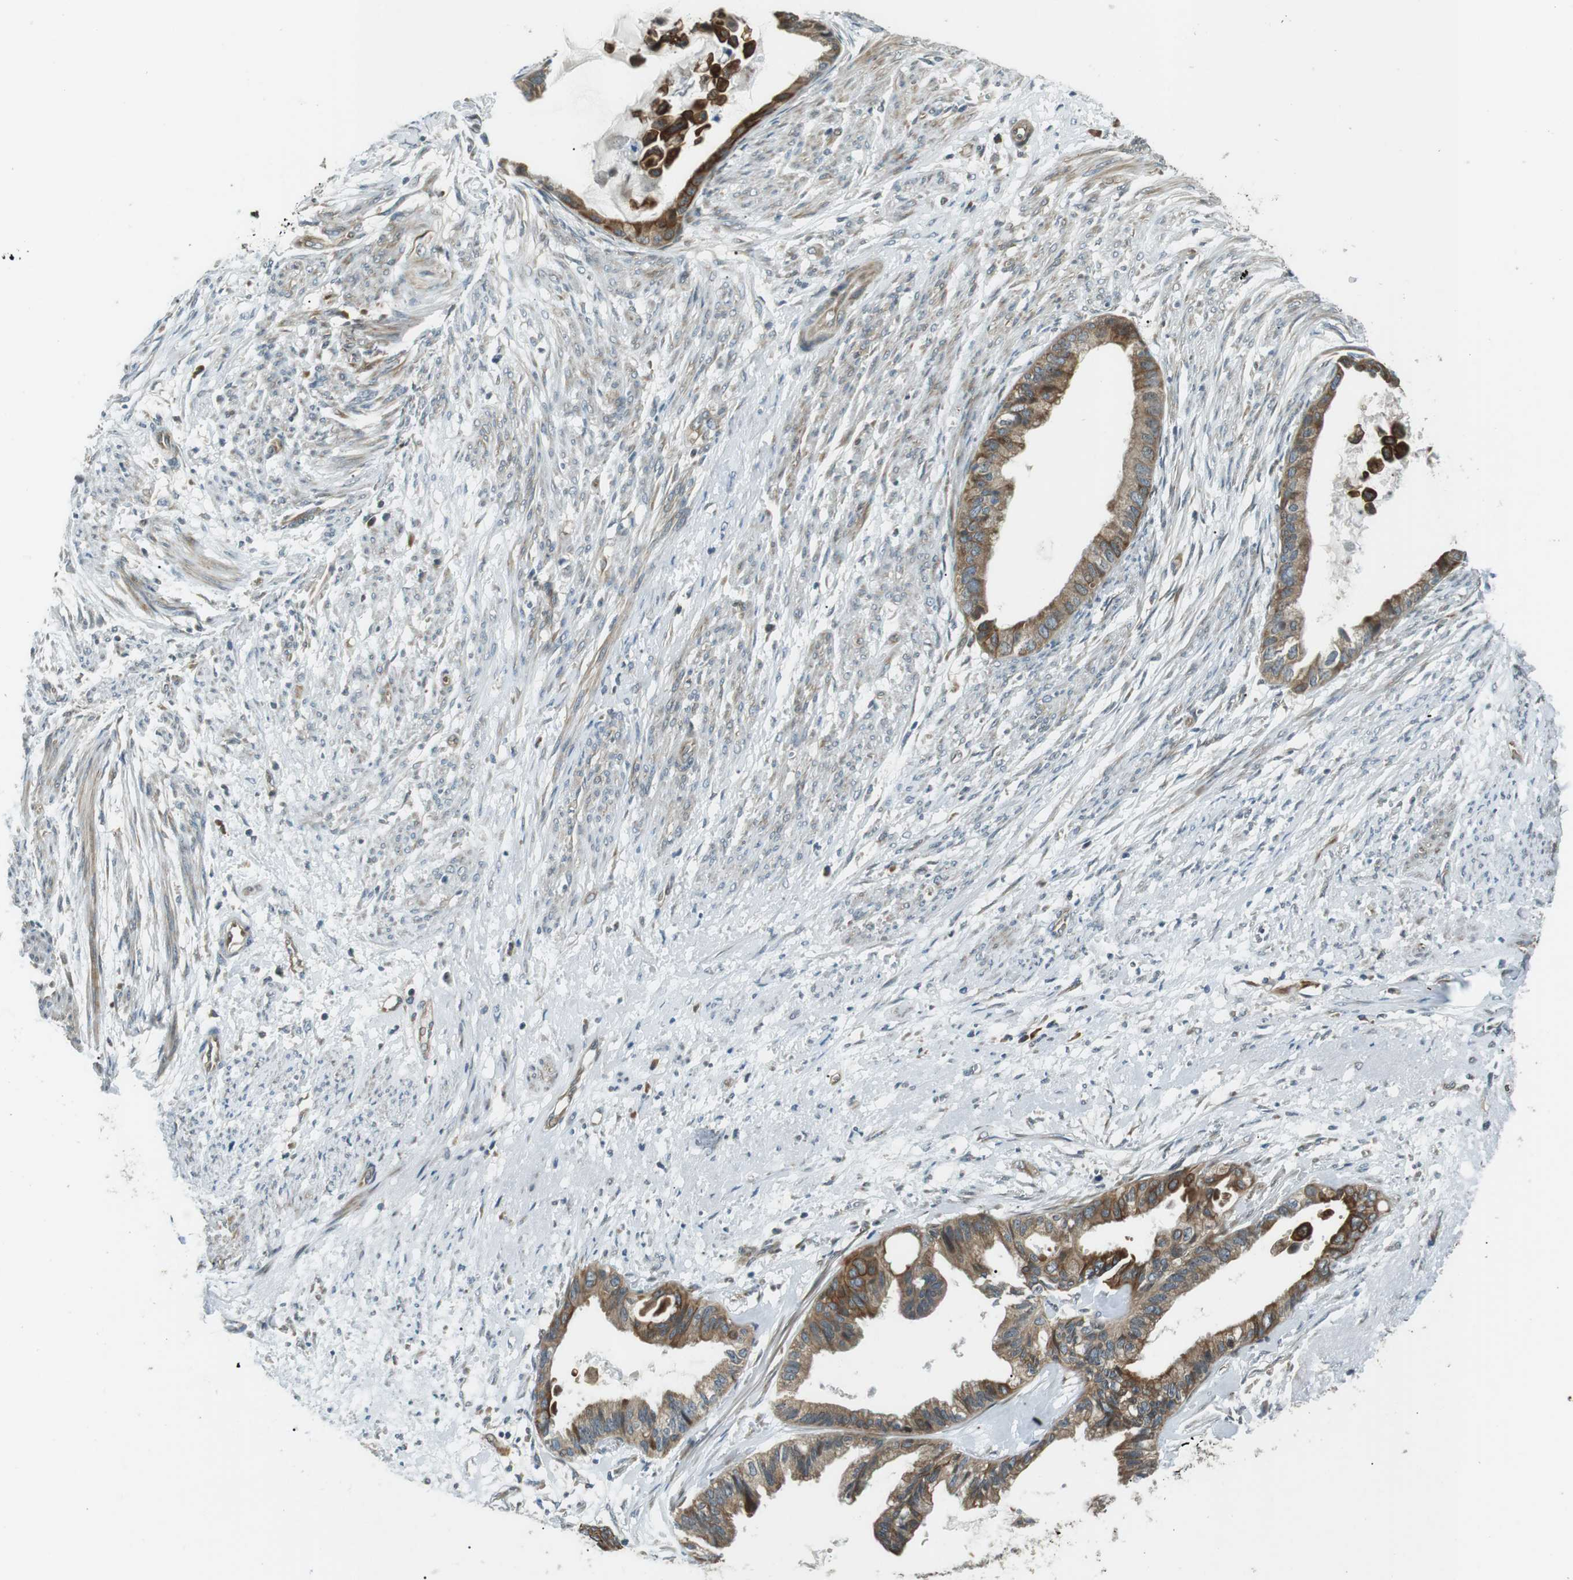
{"staining": {"intensity": "moderate", "quantity": ">75%", "location": "cytoplasmic/membranous"}, "tissue": "cervical cancer", "cell_type": "Tumor cells", "image_type": "cancer", "snomed": [{"axis": "morphology", "description": "Normal tissue, NOS"}, {"axis": "morphology", "description": "Adenocarcinoma, NOS"}, {"axis": "topography", "description": "Cervix"}, {"axis": "topography", "description": "Endometrium"}], "caption": "High-power microscopy captured an immunohistochemistry (IHC) histopathology image of cervical cancer, revealing moderate cytoplasmic/membranous staining in about >75% of tumor cells.", "gene": "TMEM74", "patient": {"sex": "female", "age": 86}}